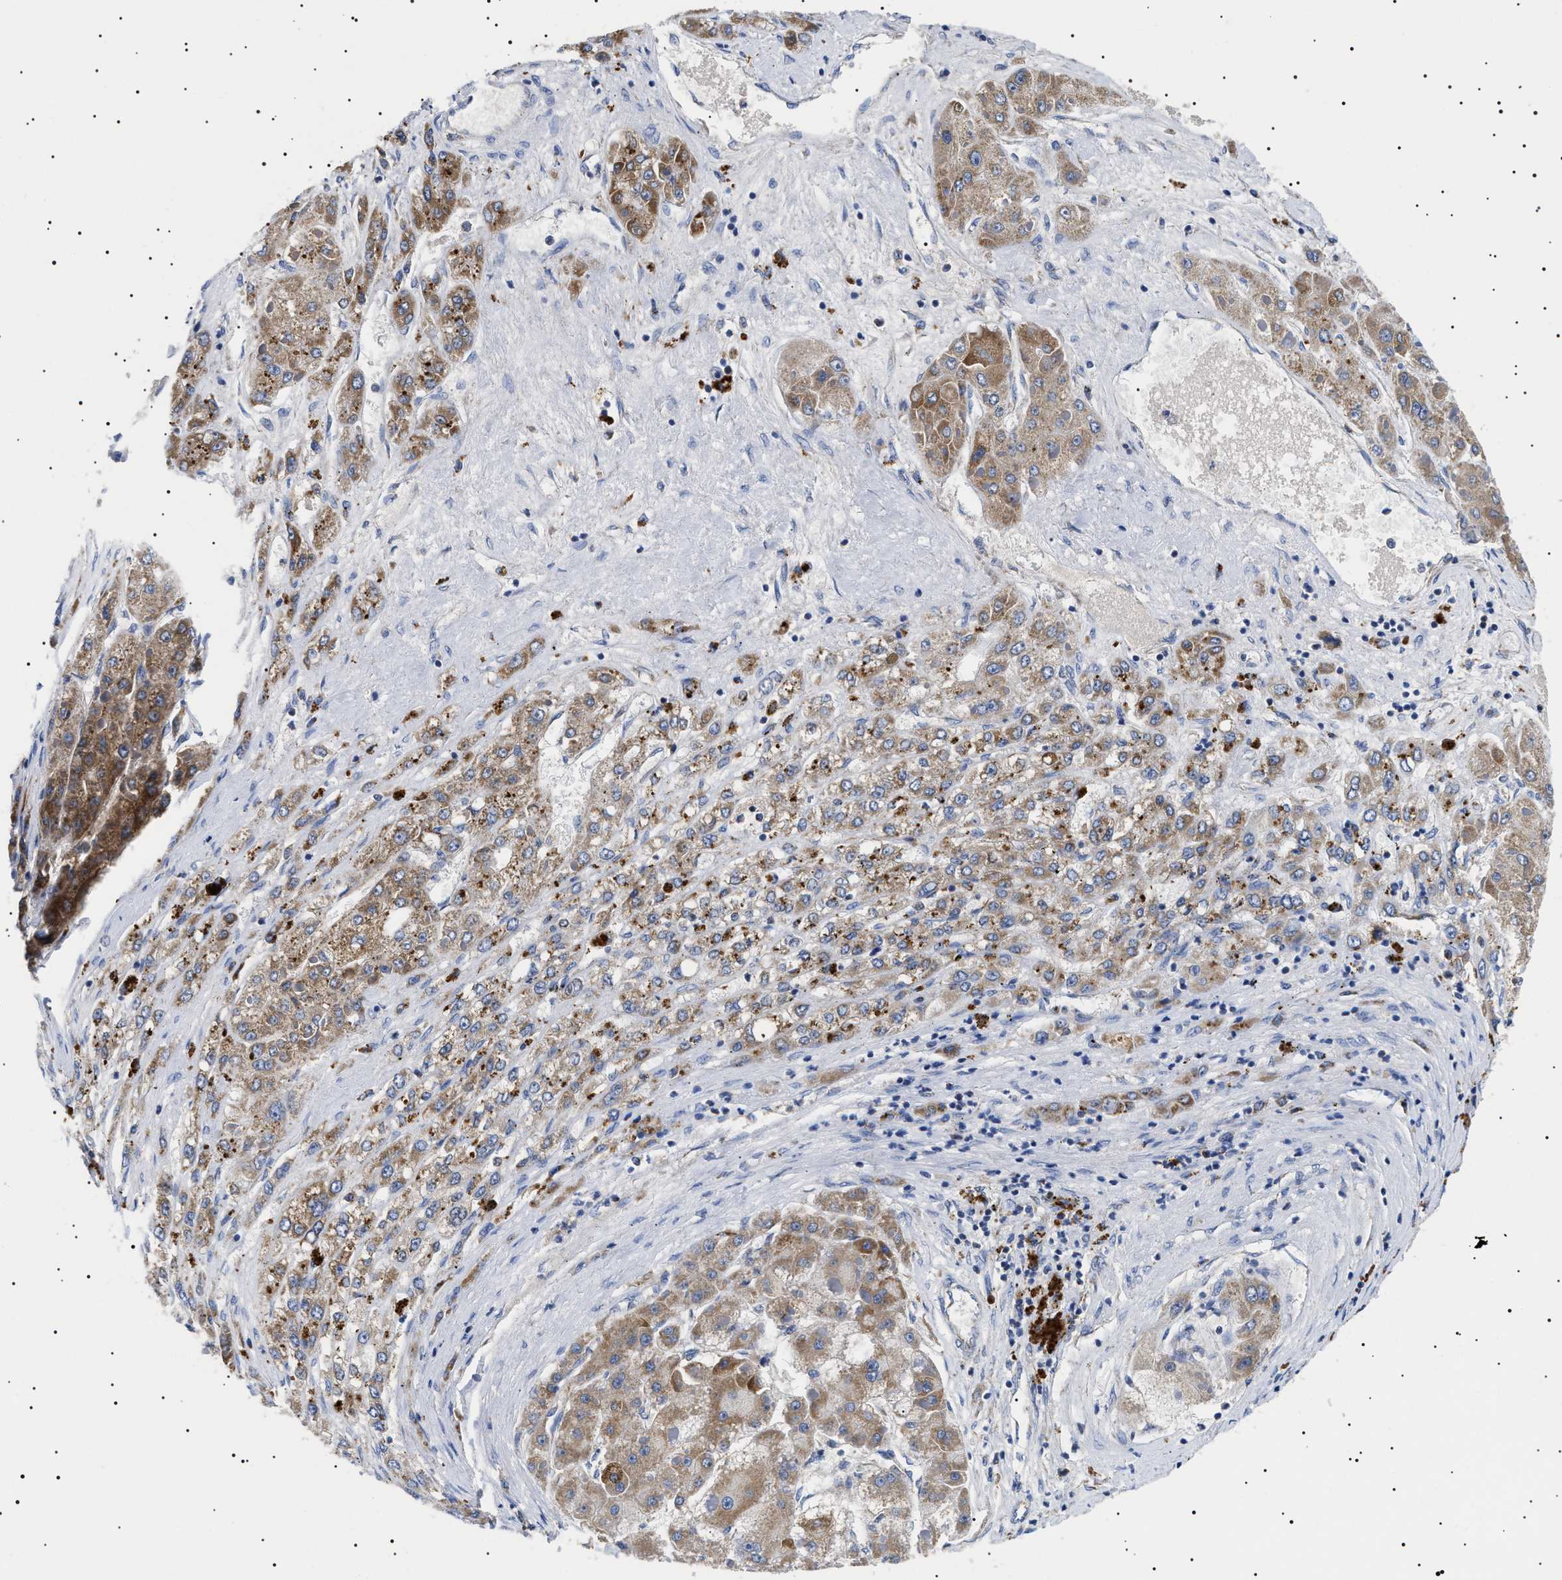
{"staining": {"intensity": "moderate", "quantity": ">75%", "location": "cytoplasmic/membranous"}, "tissue": "liver cancer", "cell_type": "Tumor cells", "image_type": "cancer", "snomed": [{"axis": "morphology", "description": "Carcinoma, Hepatocellular, NOS"}, {"axis": "topography", "description": "Liver"}], "caption": "A micrograph showing moderate cytoplasmic/membranous positivity in about >75% of tumor cells in liver cancer (hepatocellular carcinoma), as visualized by brown immunohistochemical staining.", "gene": "CHRDL2", "patient": {"sex": "female", "age": 73}}